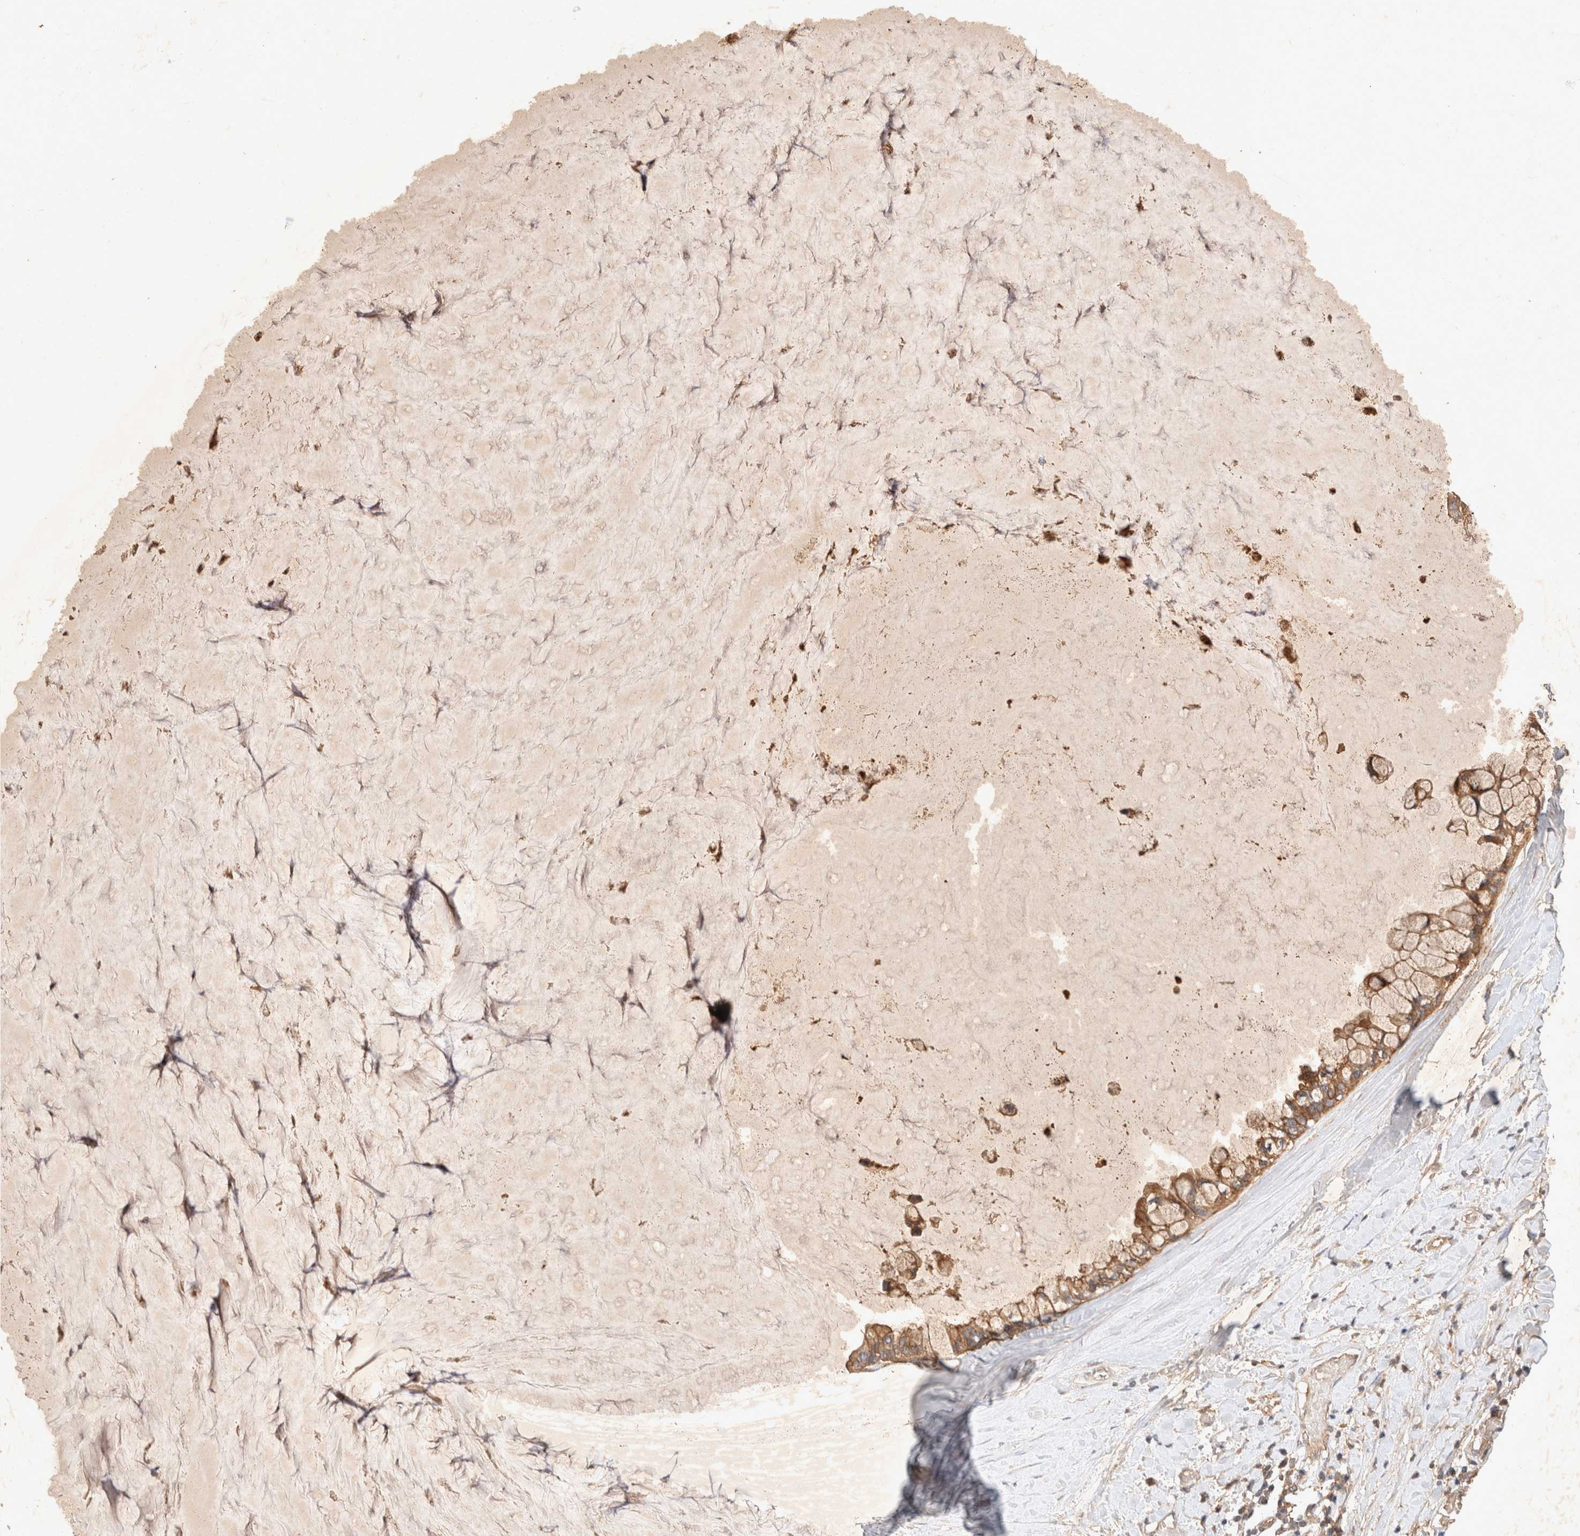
{"staining": {"intensity": "moderate", "quantity": ">75%", "location": "cytoplasmic/membranous"}, "tissue": "ovarian cancer", "cell_type": "Tumor cells", "image_type": "cancer", "snomed": [{"axis": "morphology", "description": "Cystadenocarcinoma, mucinous, NOS"}, {"axis": "topography", "description": "Ovary"}], "caption": "Human mucinous cystadenocarcinoma (ovarian) stained for a protein (brown) reveals moderate cytoplasmic/membranous positive positivity in about >75% of tumor cells.", "gene": "YES1", "patient": {"sex": "female", "age": 39}}